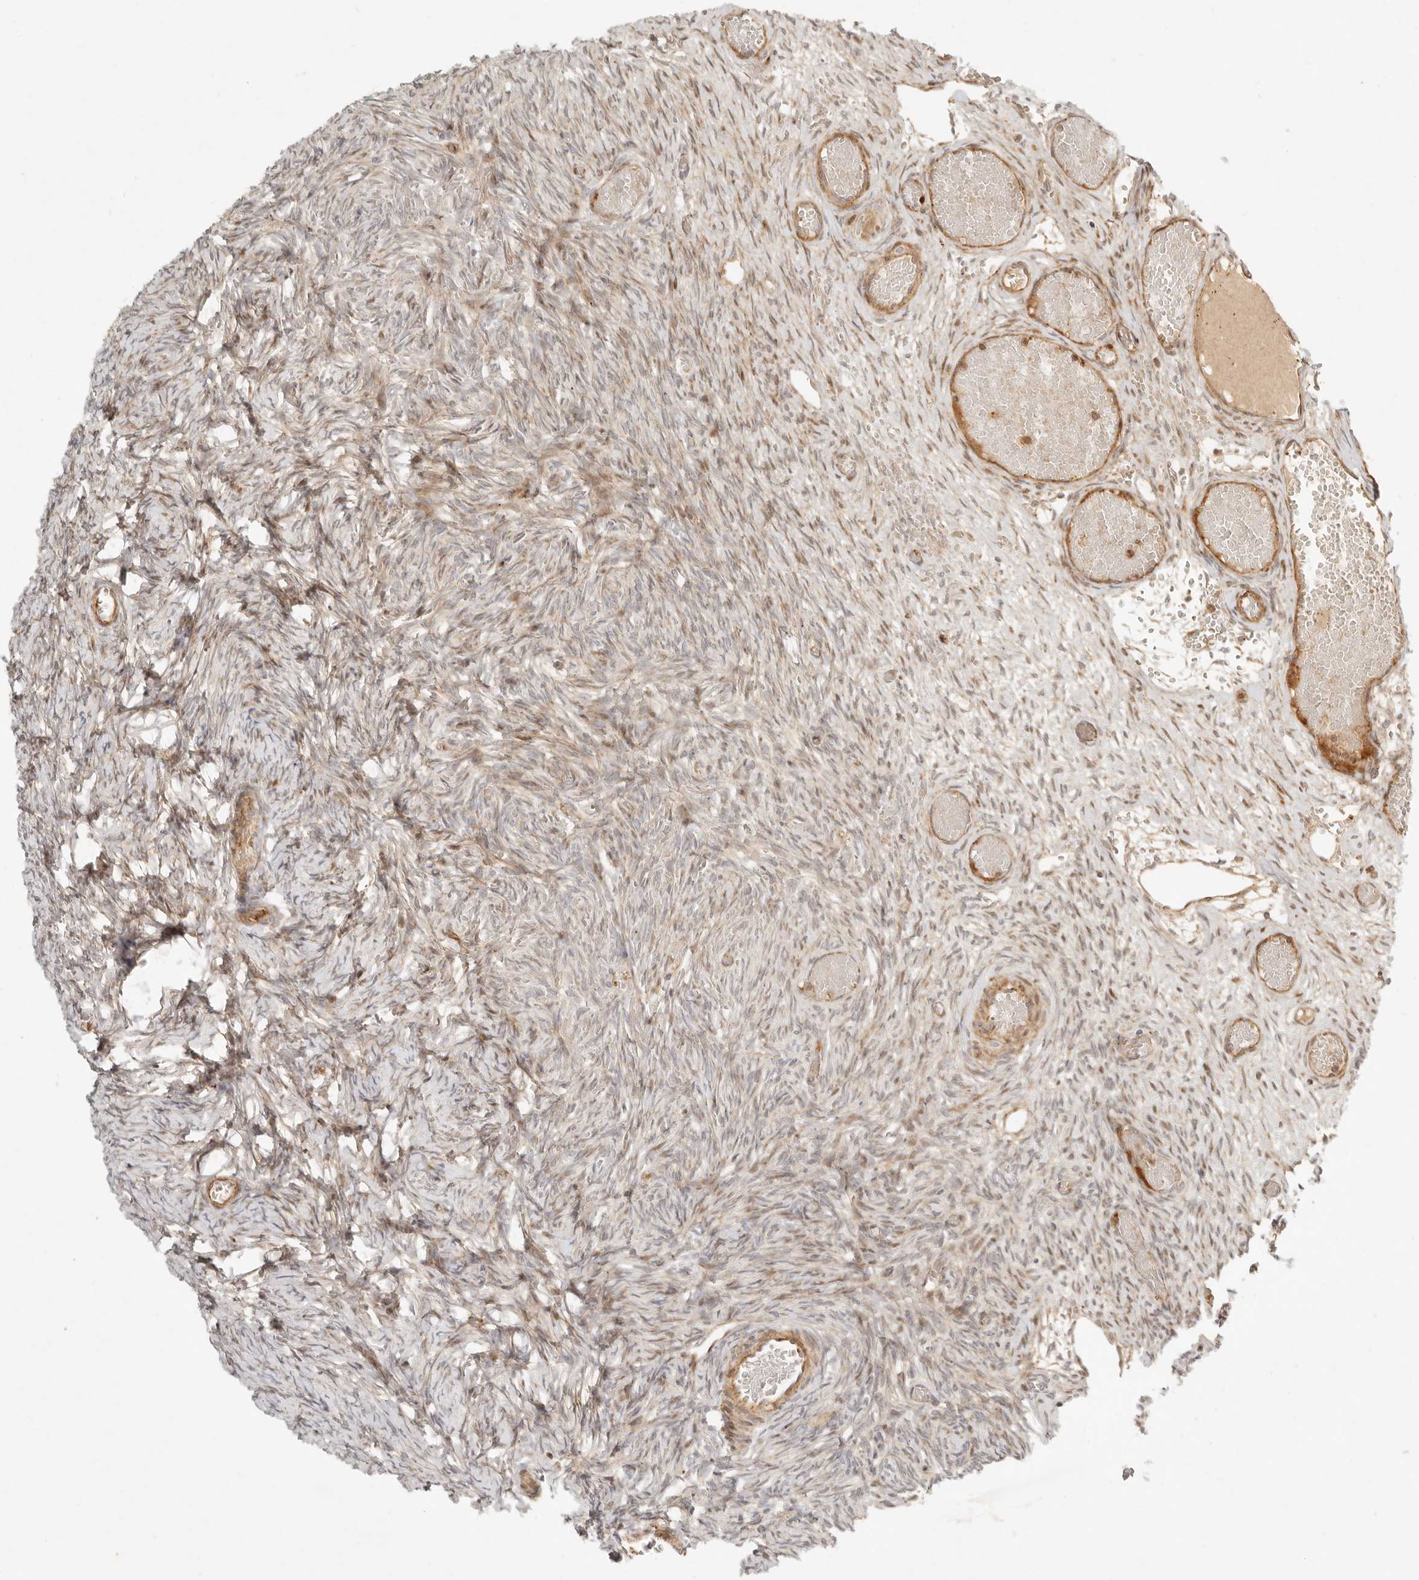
{"staining": {"intensity": "moderate", "quantity": ">75%", "location": "cytoplasmic/membranous"}, "tissue": "ovary", "cell_type": "Follicle cells", "image_type": "normal", "snomed": [{"axis": "morphology", "description": "Adenocarcinoma, NOS"}, {"axis": "topography", "description": "Endometrium"}], "caption": "About >75% of follicle cells in benign human ovary demonstrate moderate cytoplasmic/membranous protein expression as visualized by brown immunohistochemical staining.", "gene": "KLHL38", "patient": {"sex": "female", "age": 32}}